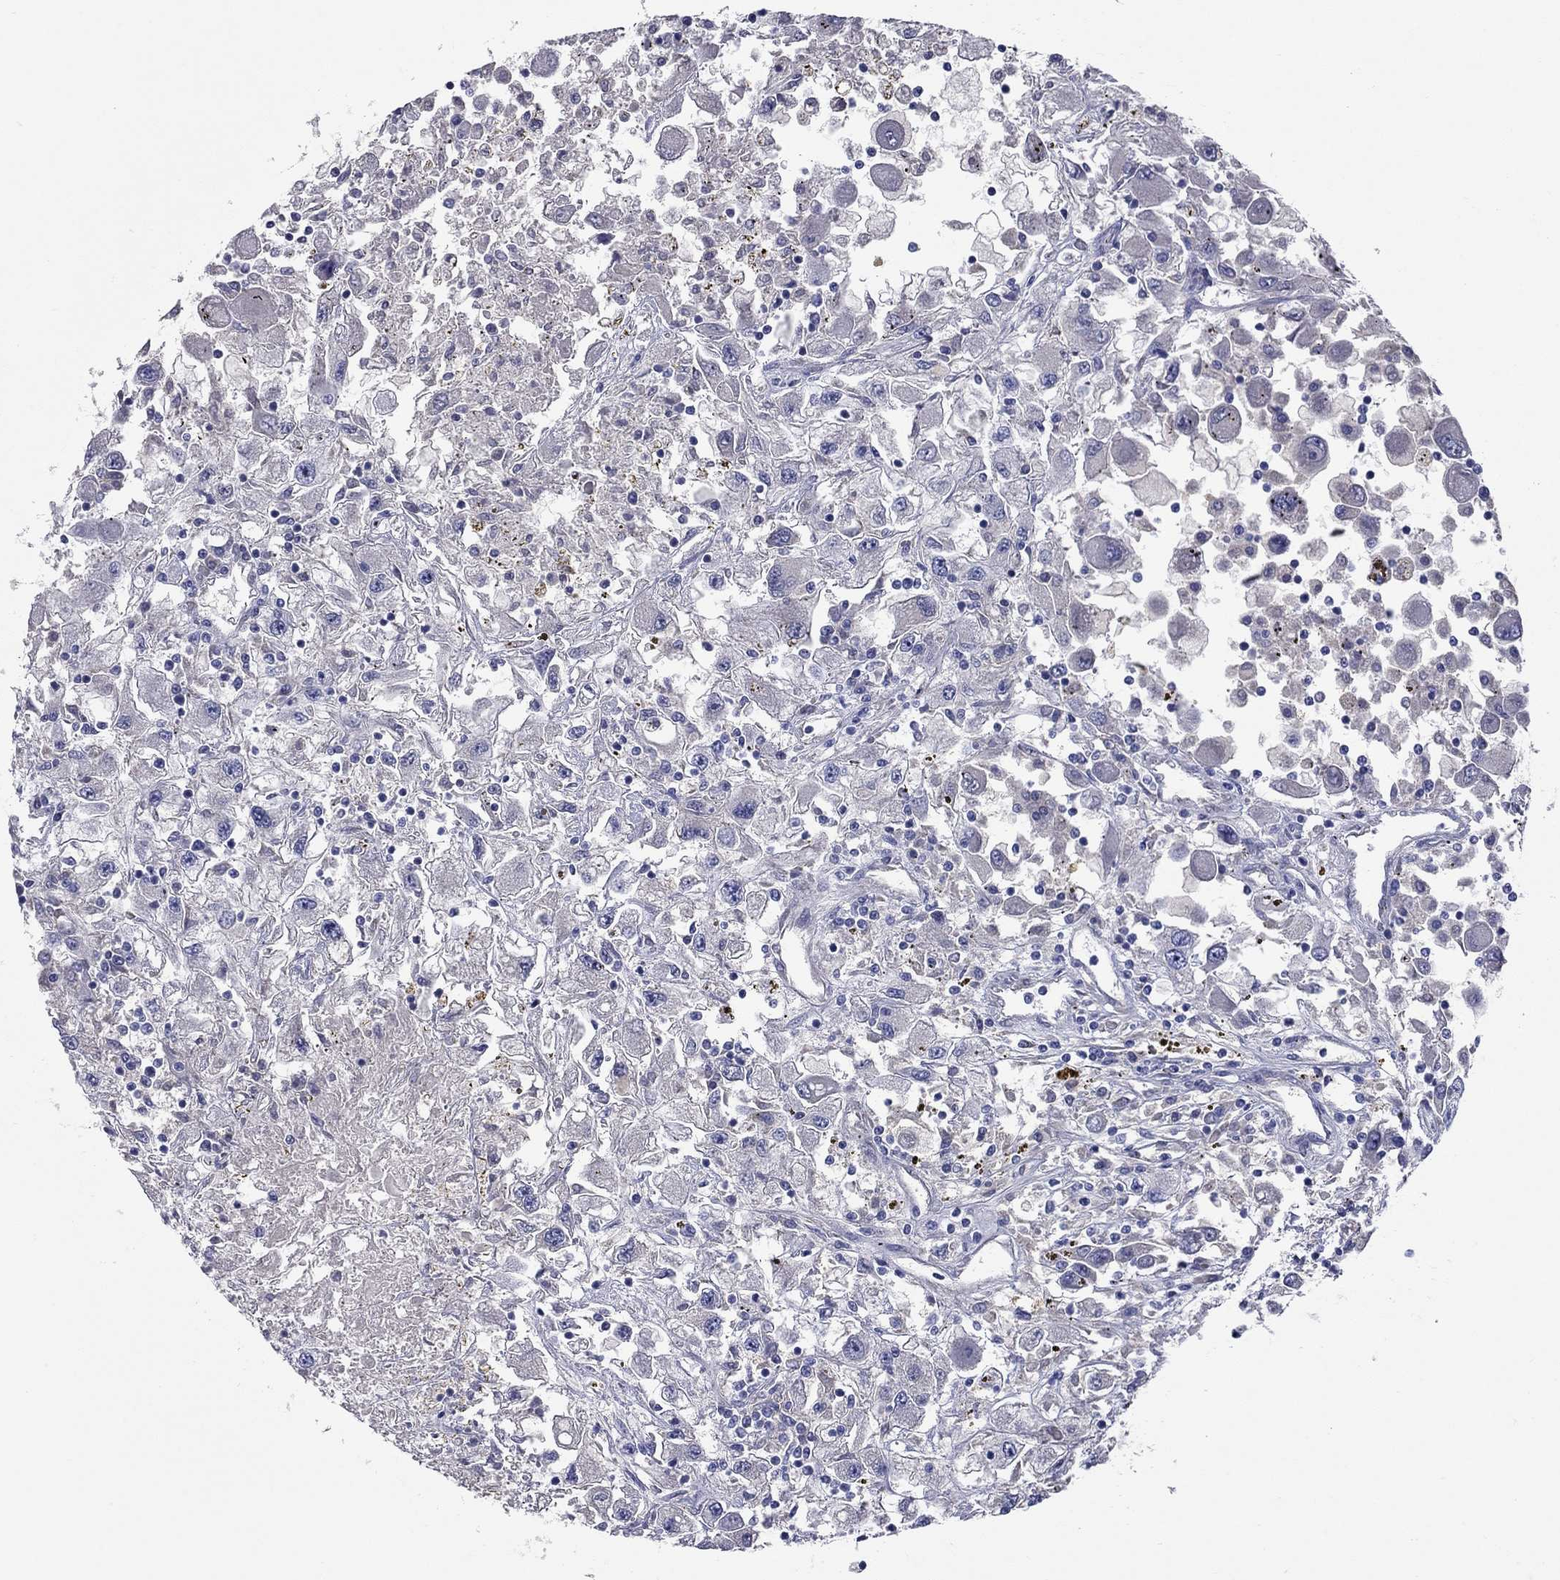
{"staining": {"intensity": "negative", "quantity": "none", "location": "none"}, "tissue": "renal cancer", "cell_type": "Tumor cells", "image_type": "cancer", "snomed": [{"axis": "morphology", "description": "Adenocarcinoma, NOS"}, {"axis": "topography", "description": "Kidney"}], "caption": "This photomicrograph is of renal cancer stained with IHC to label a protein in brown with the nuclei are counter-stained blue. There is no positivity in tumor cells.", "gene": "UNC119B", "patient": {"sex": "female", "age": 67}}